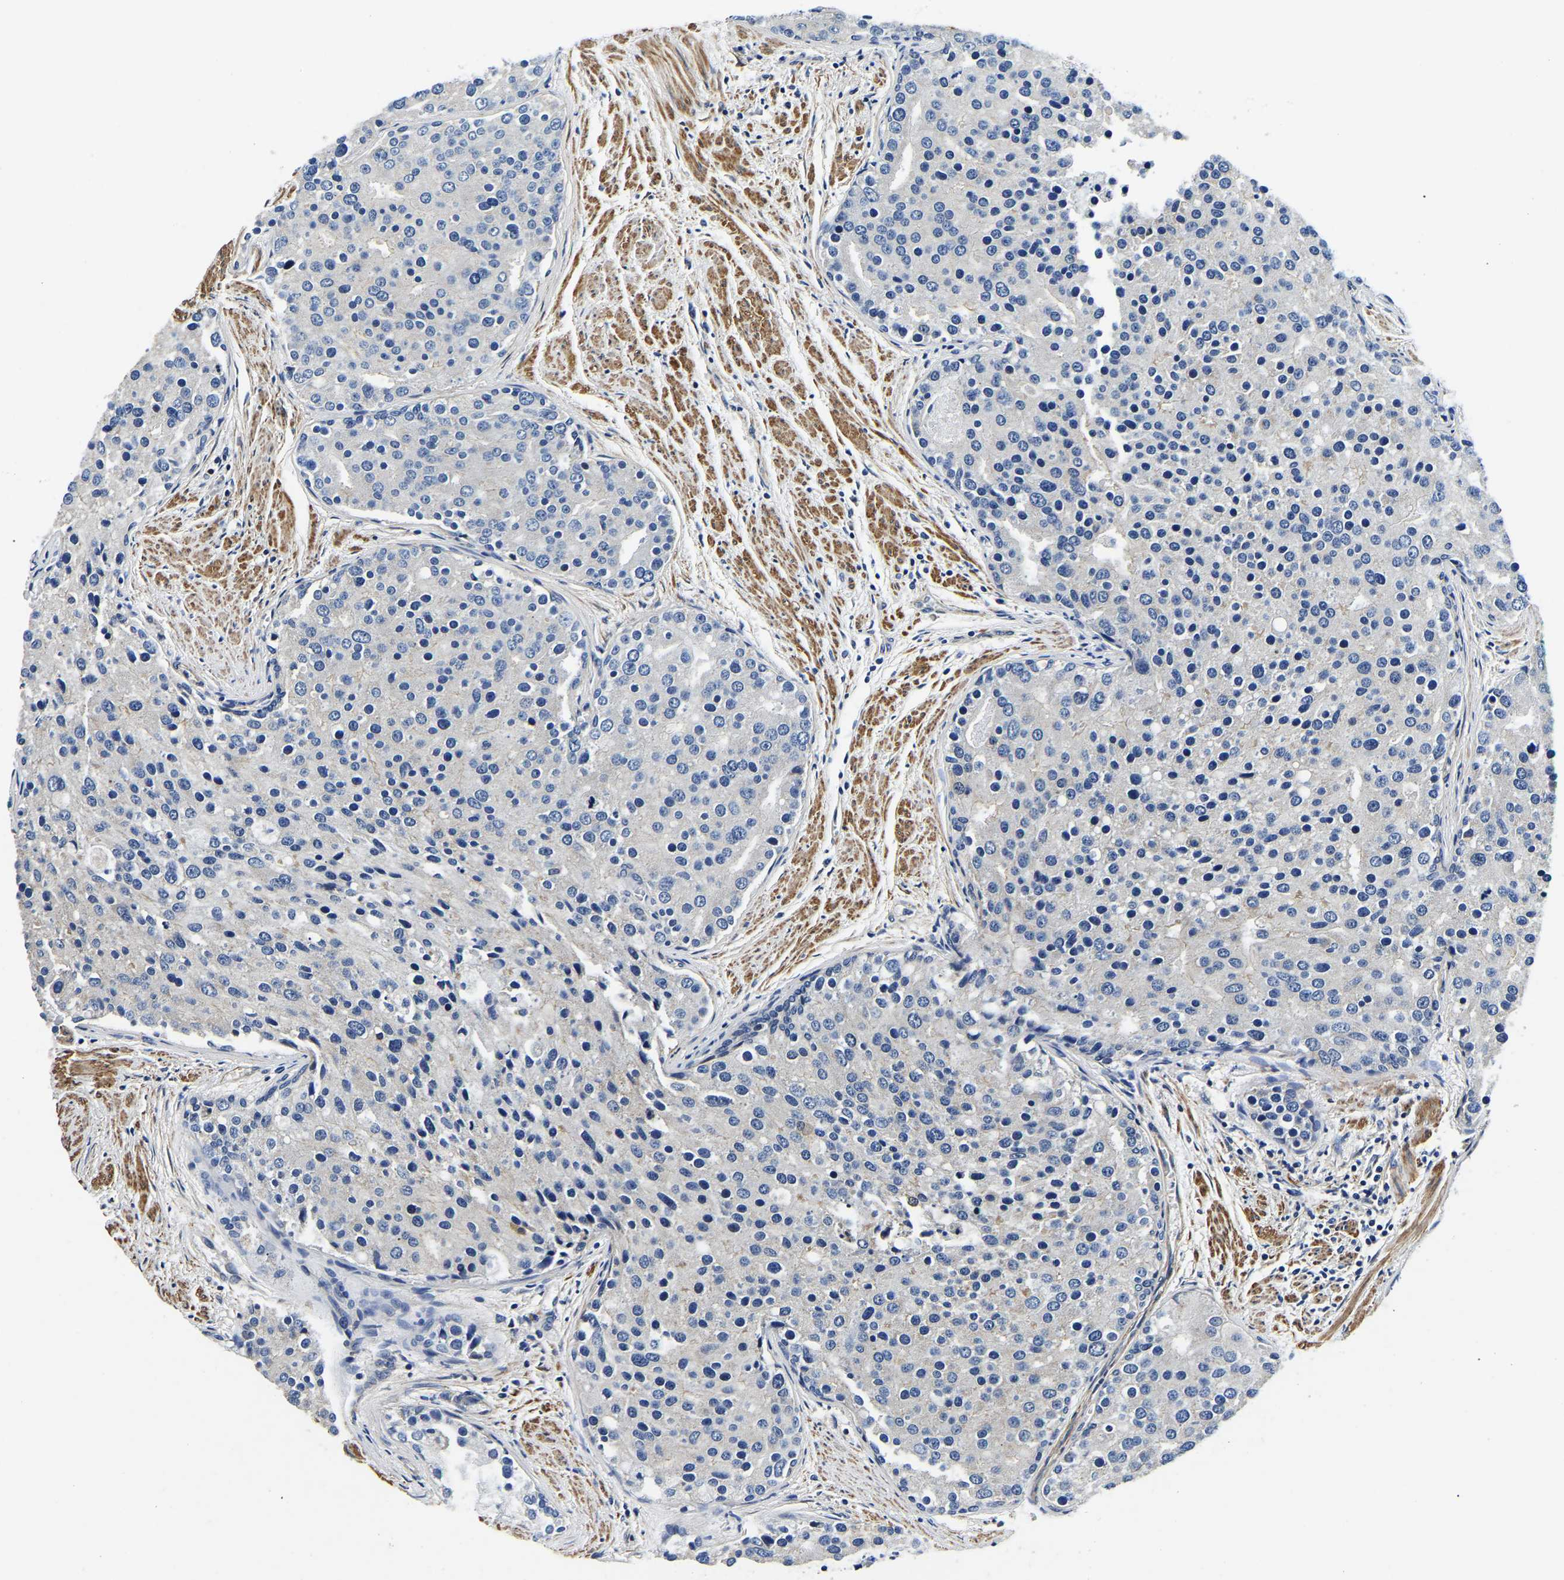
{"staining": {"intensity": "negative", "quantity": "none", "location": "none"}, "tissue": "prostate cancer", "cell_type": "Tumor cells", "image_type": "cancer", "snomed": [{"axis": "morphology", "description": "Adenocarcinoma, High grade"}, {"axis": "topography", "description": "Prostate"}], "caption": "This is a image of immunohistochemistry staining of prostate cancer (high-grade adenocarcinoma), which shows no positivity in tumor cells. (DAB immunohistochemistry visualized using brightfield microscopy, high magnification).", "gene": "KCTD17", "patient": {"sex": "male", "age": 50}}